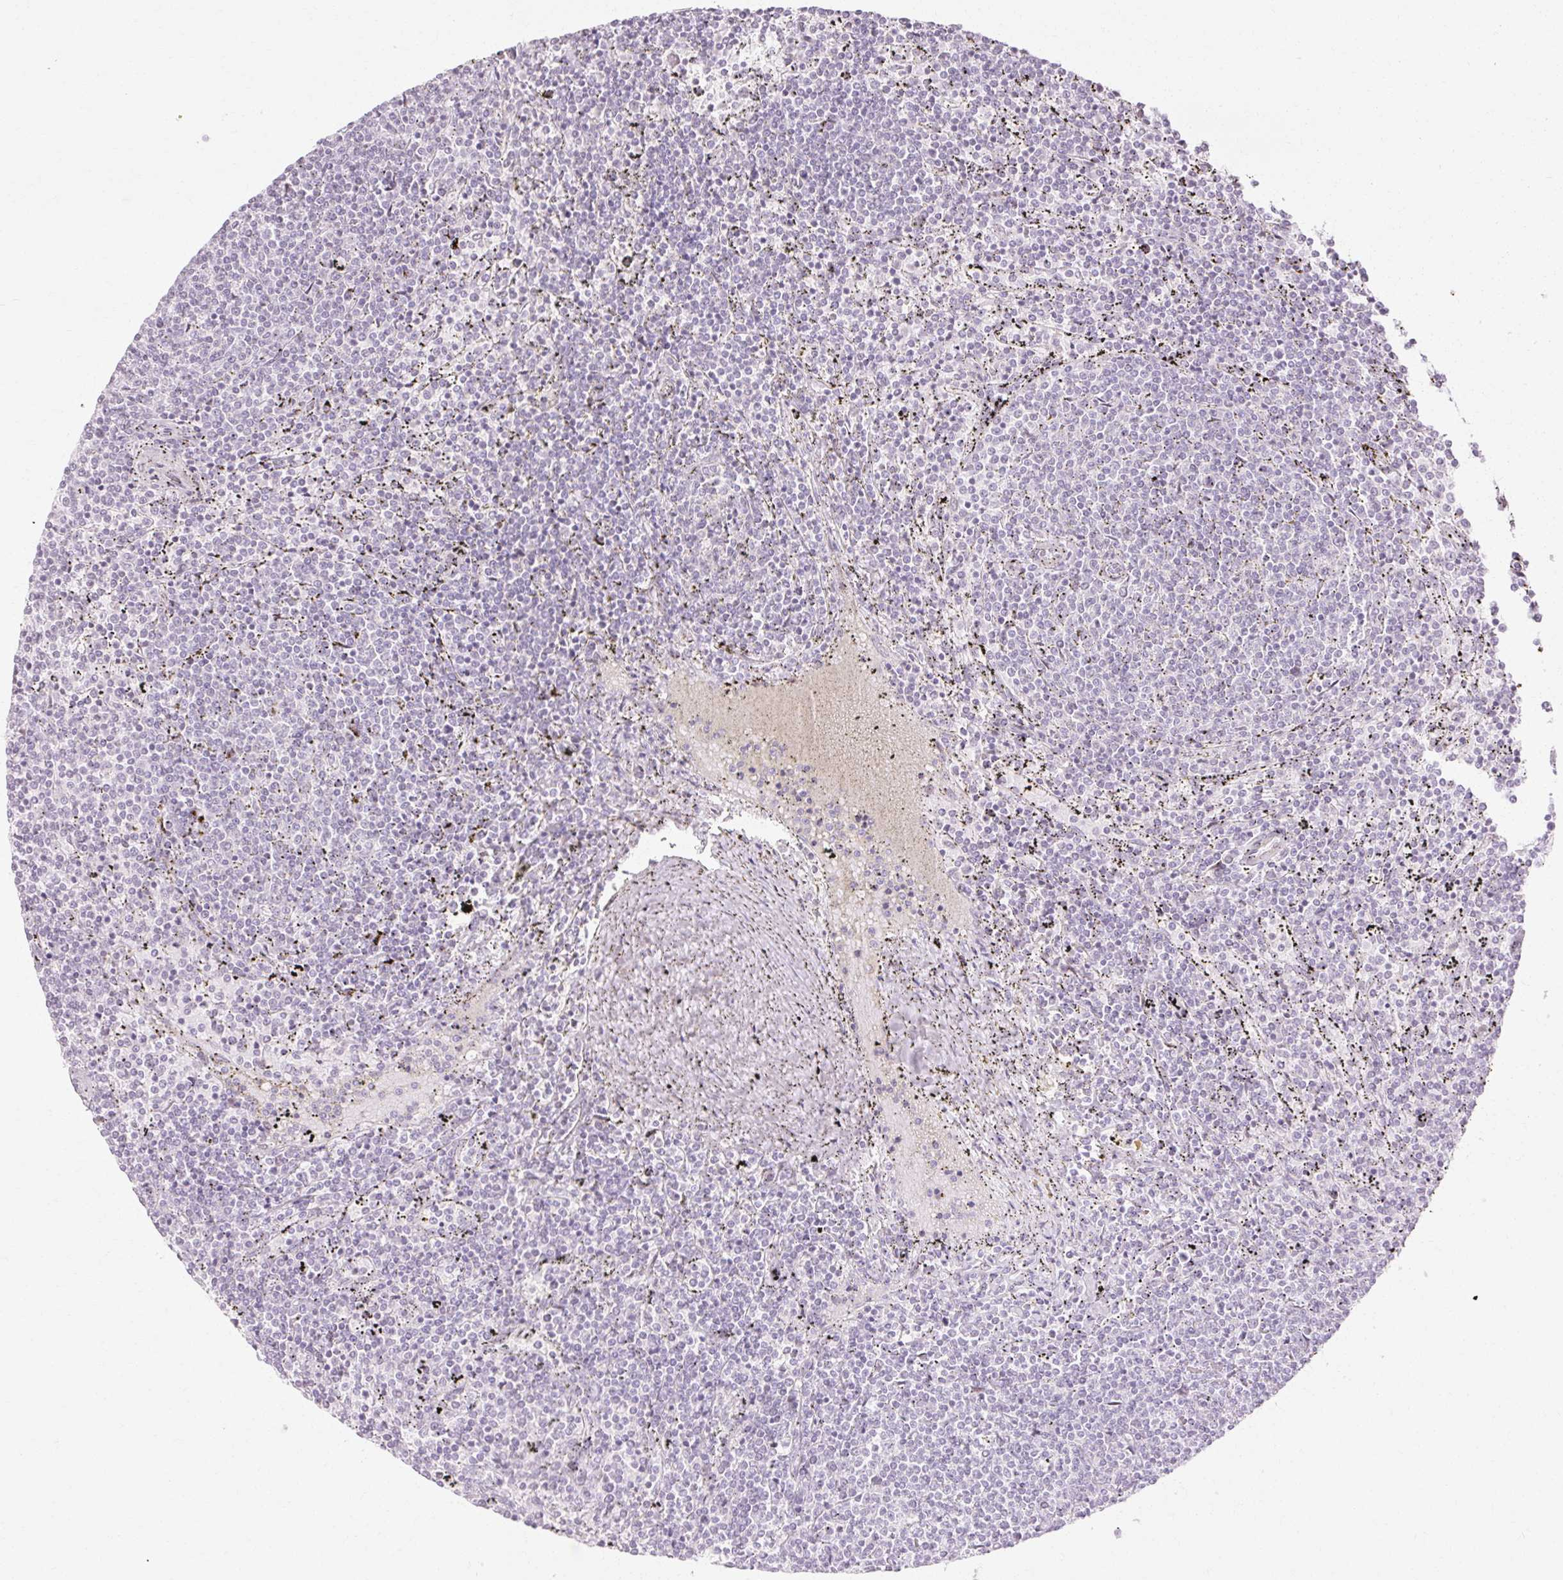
{"staining": {"intensity": "negative", "quantity": "none", "location": "none"}, "tissue": "lymphoma", "cell_type": "Tumor cells", "image_type": "cancer", "snomed": [{"axis": "morphology", "description": "Malignant lymphoma, non-Hodgkin's type, Low grade"}, {"axis": "topography", "description": "Spleen"}], "caption": "The histopathology image displays no significant positivity in tumor cells of malignant lymphoma, non-Hodgkin's type (low-grade). (Immunohistochemistry (ihc), brightfield microscopy, high magnification).", "gene": "C3orf49", "patient": {"sex": "female", "age": 50}}